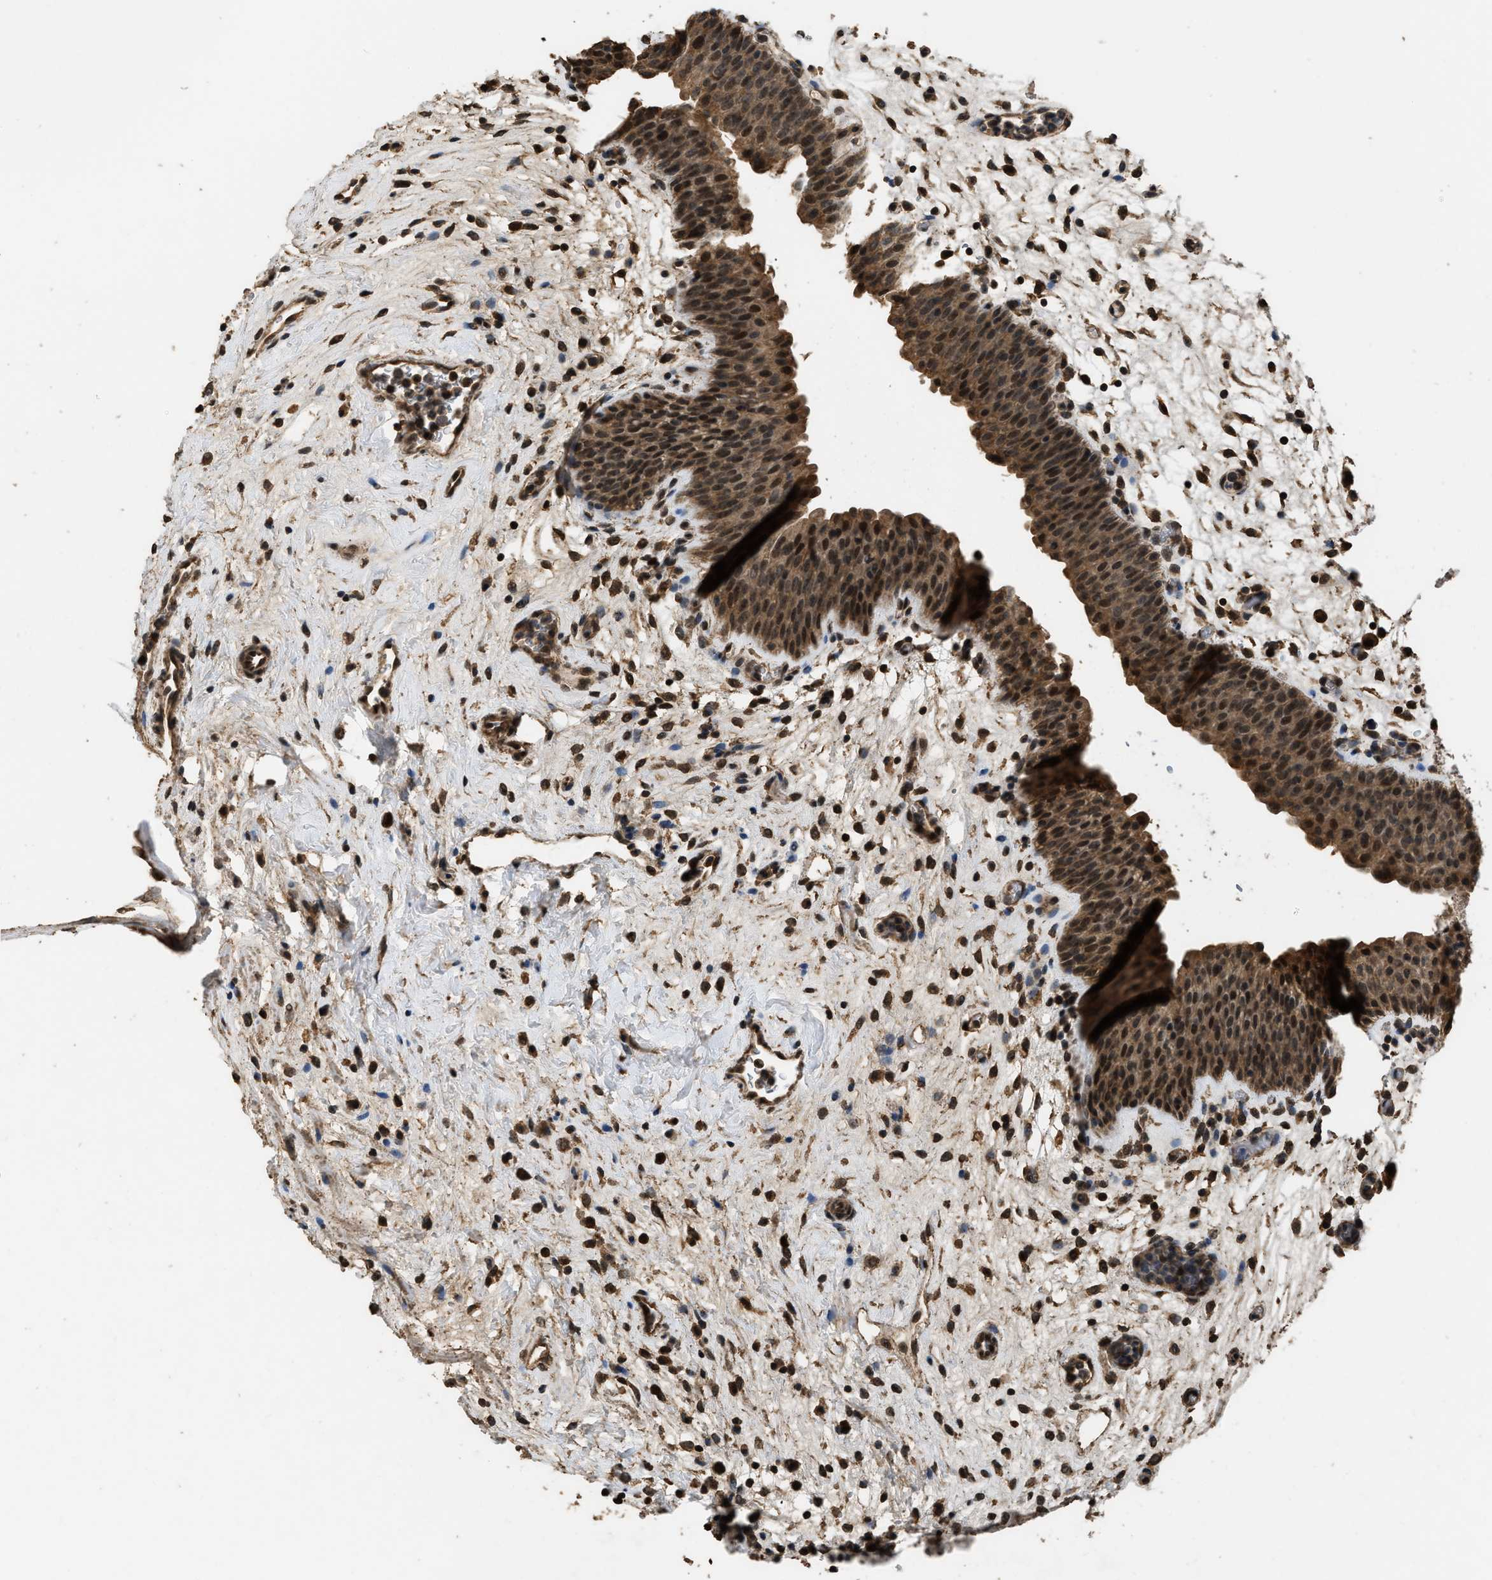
{"staining": {"intensity": "moderate", "quantity": ">75%", "location": "cytoplasmic/membranous,nuclear"}, "tissue": "urinary bladder", "cell_type": "Urothelial cells", "image_type": "normal", "snomed": [{"axis": "morphology", "description": "Normal tissue, NOS"}, {"axis": "topography", "description": "Urinary bladder"}], "caption": "This image displays IHC staining of benign urinary bladder, with medium moderate cytoplasmic/membranous,nuclear staining in approximately >75% of urothelial cells.", "gene": "DENND6B", "patient": {"sex": "male", "age": 37}}